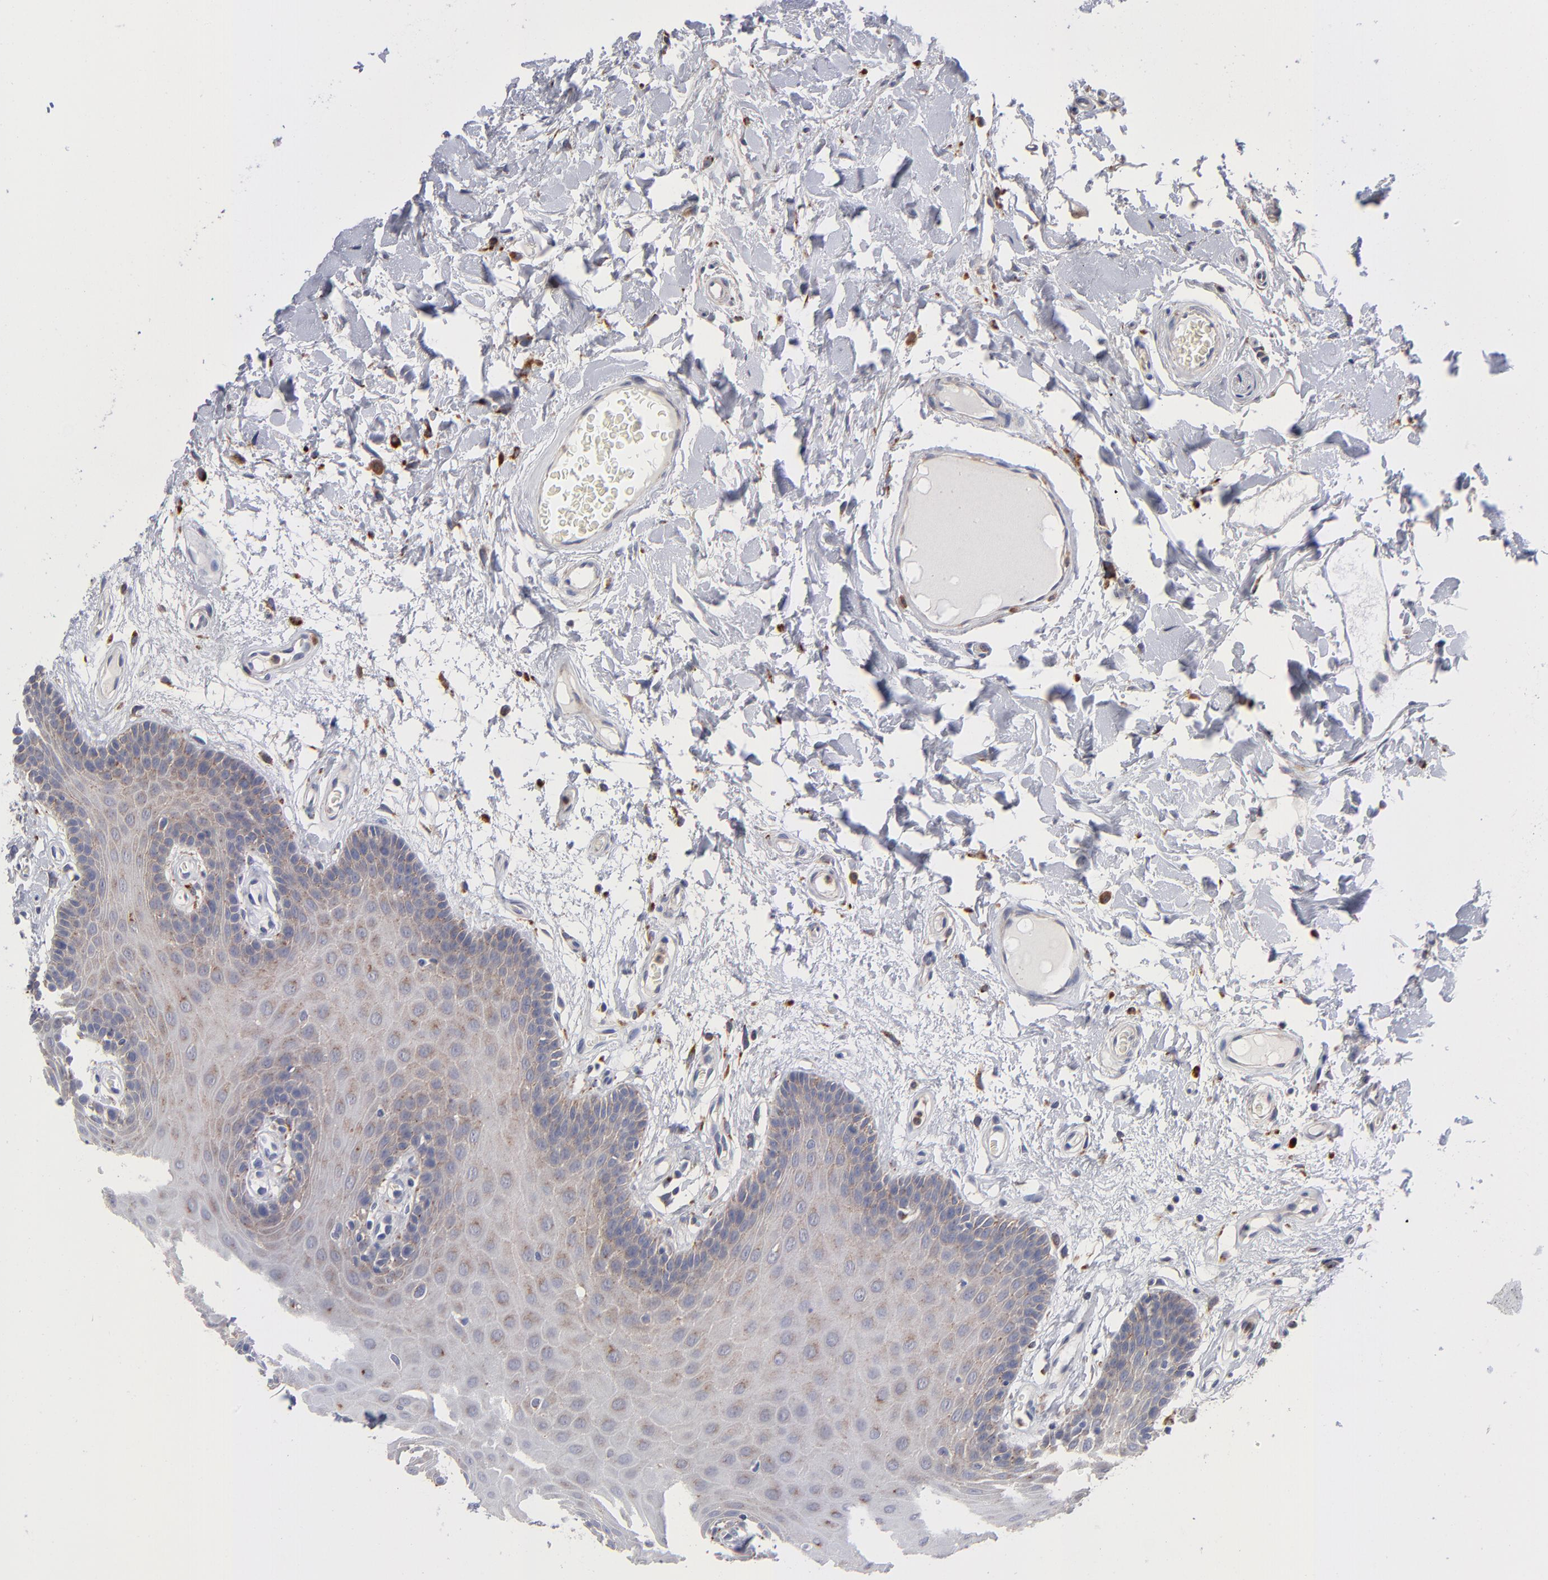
{"staining": {"intensity": "weak", "quantity": "<25%", "location": "cytoplasmic/membranous"}, "tissue": "oral mucosa", "cell_type": "Squamous epithelial cells", "image_type": "normal", "snomed": [{"axis": "morphology", "description": "Normal tissue, NOS"}, {"axis": "morphology", "description": "Squamous cell carcinoma, NOS"}, {"axis": "topography", "description": "Skeletal muscle"}, {"axis": "topography", "description": "Oral tissue"}, {"axis": "topography", "description": "Head-Neck"}], "caption": "Immunohistochemical staining of benign human oral mucosa shows no significant positivity in squamous epithelial cells. The staining is performed using DAB (3,3'-diaminobenzidine) brown chromogen with nuclei counter-stained in using hematoxylin.", "gene": "RRAGA", "patient": {"sex": "male", "age": 71}}